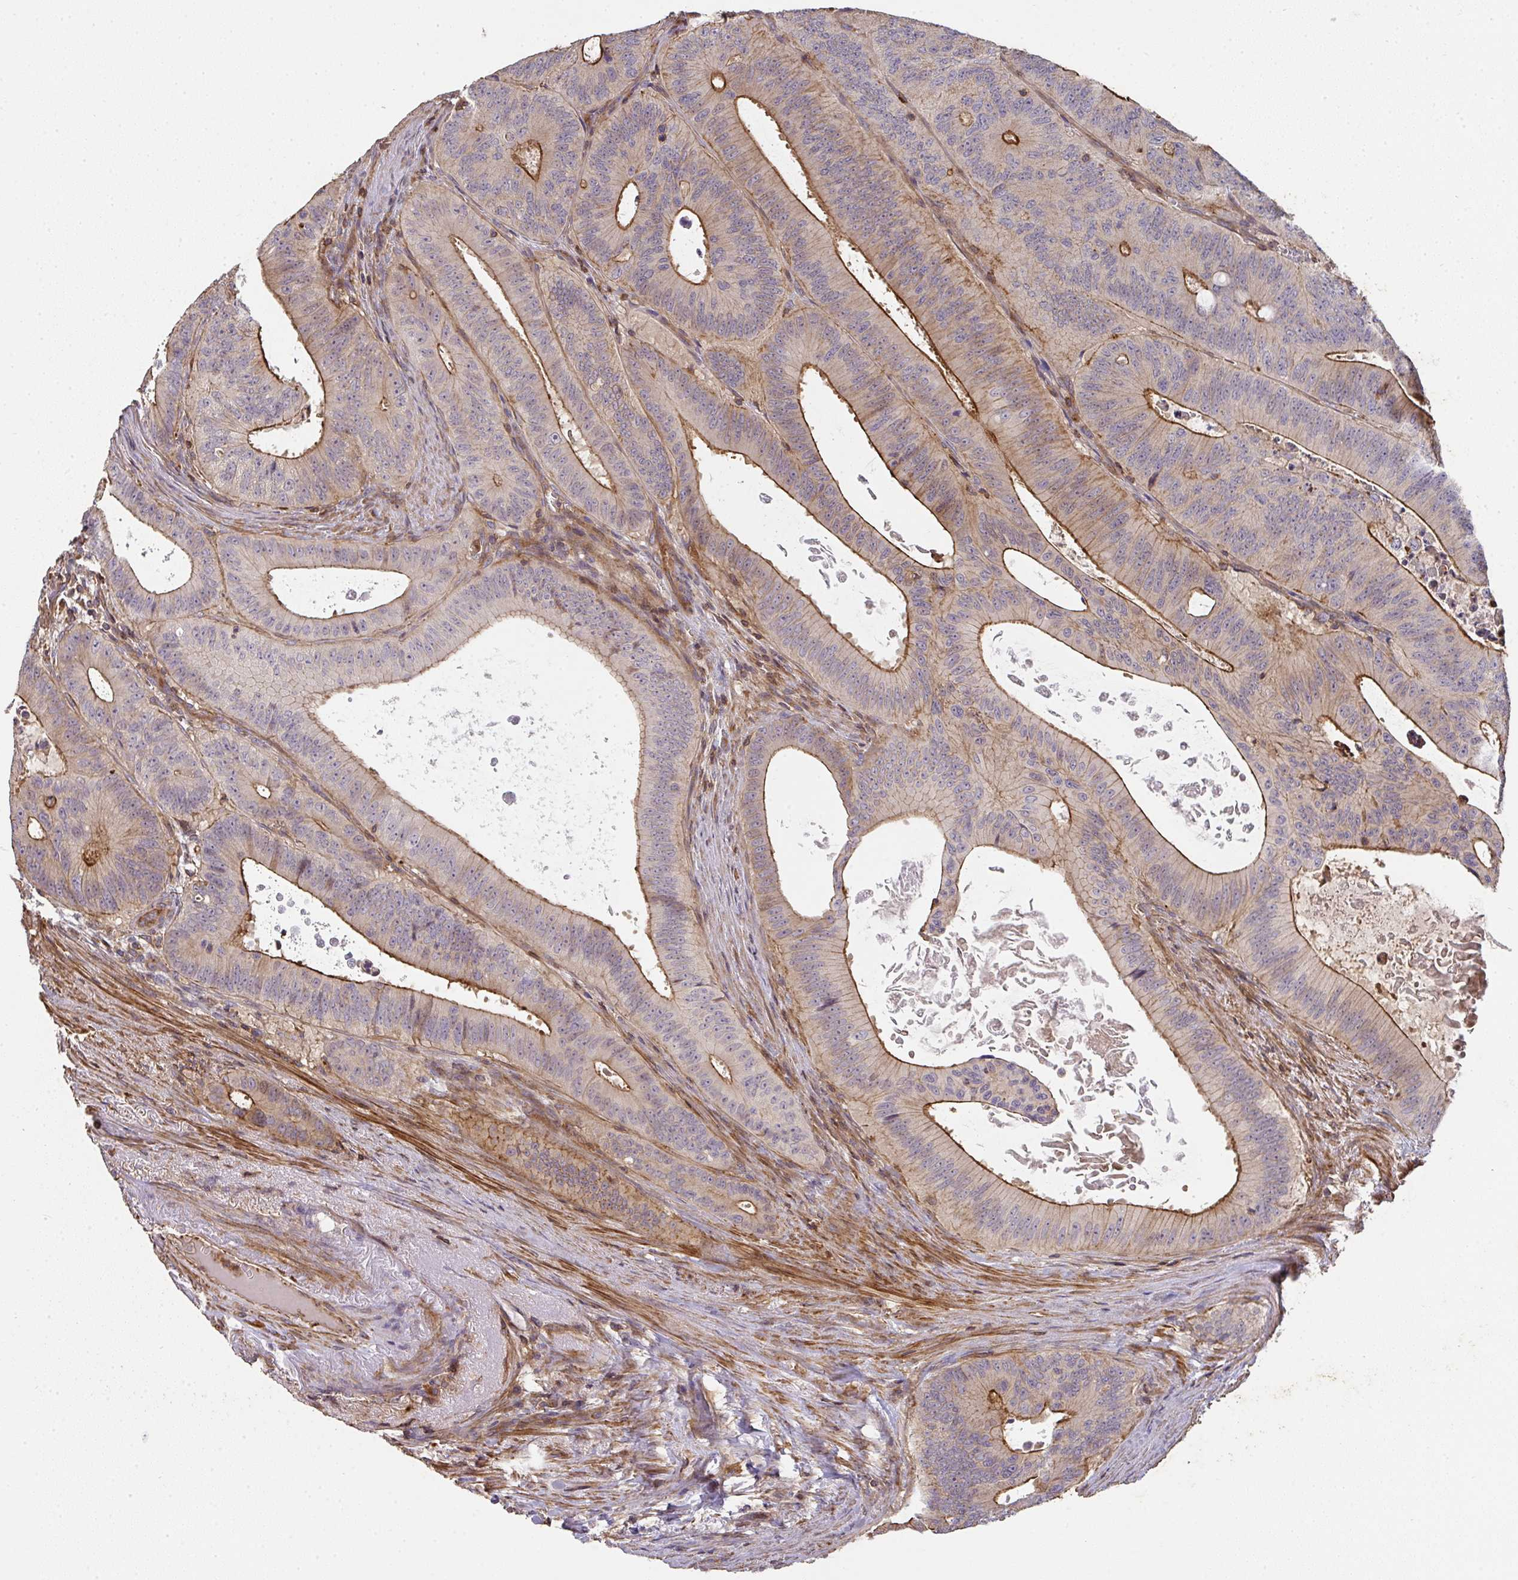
{"staining": {"intensity": "moderate", "quantity": ">75%", "location": "cytoplasmic/membranous"}, "tissue": "colorectal cancer", "cell_type": "Tumor cells", "image_type": "cancer", "snomed": [{"axis": "morphology", "description": "Adenocarcinoma, NOS"}, {"axis": "topography", "description": "Colon"}], "caption": "Human adenocarcinoma (colorectal) stained with a brown dye displays moderate cytoplasmic/membranous positive expression in about >75% of tumor cells.", "gene": "TNMD", "patient": {"sex": "male", "age": 62}}